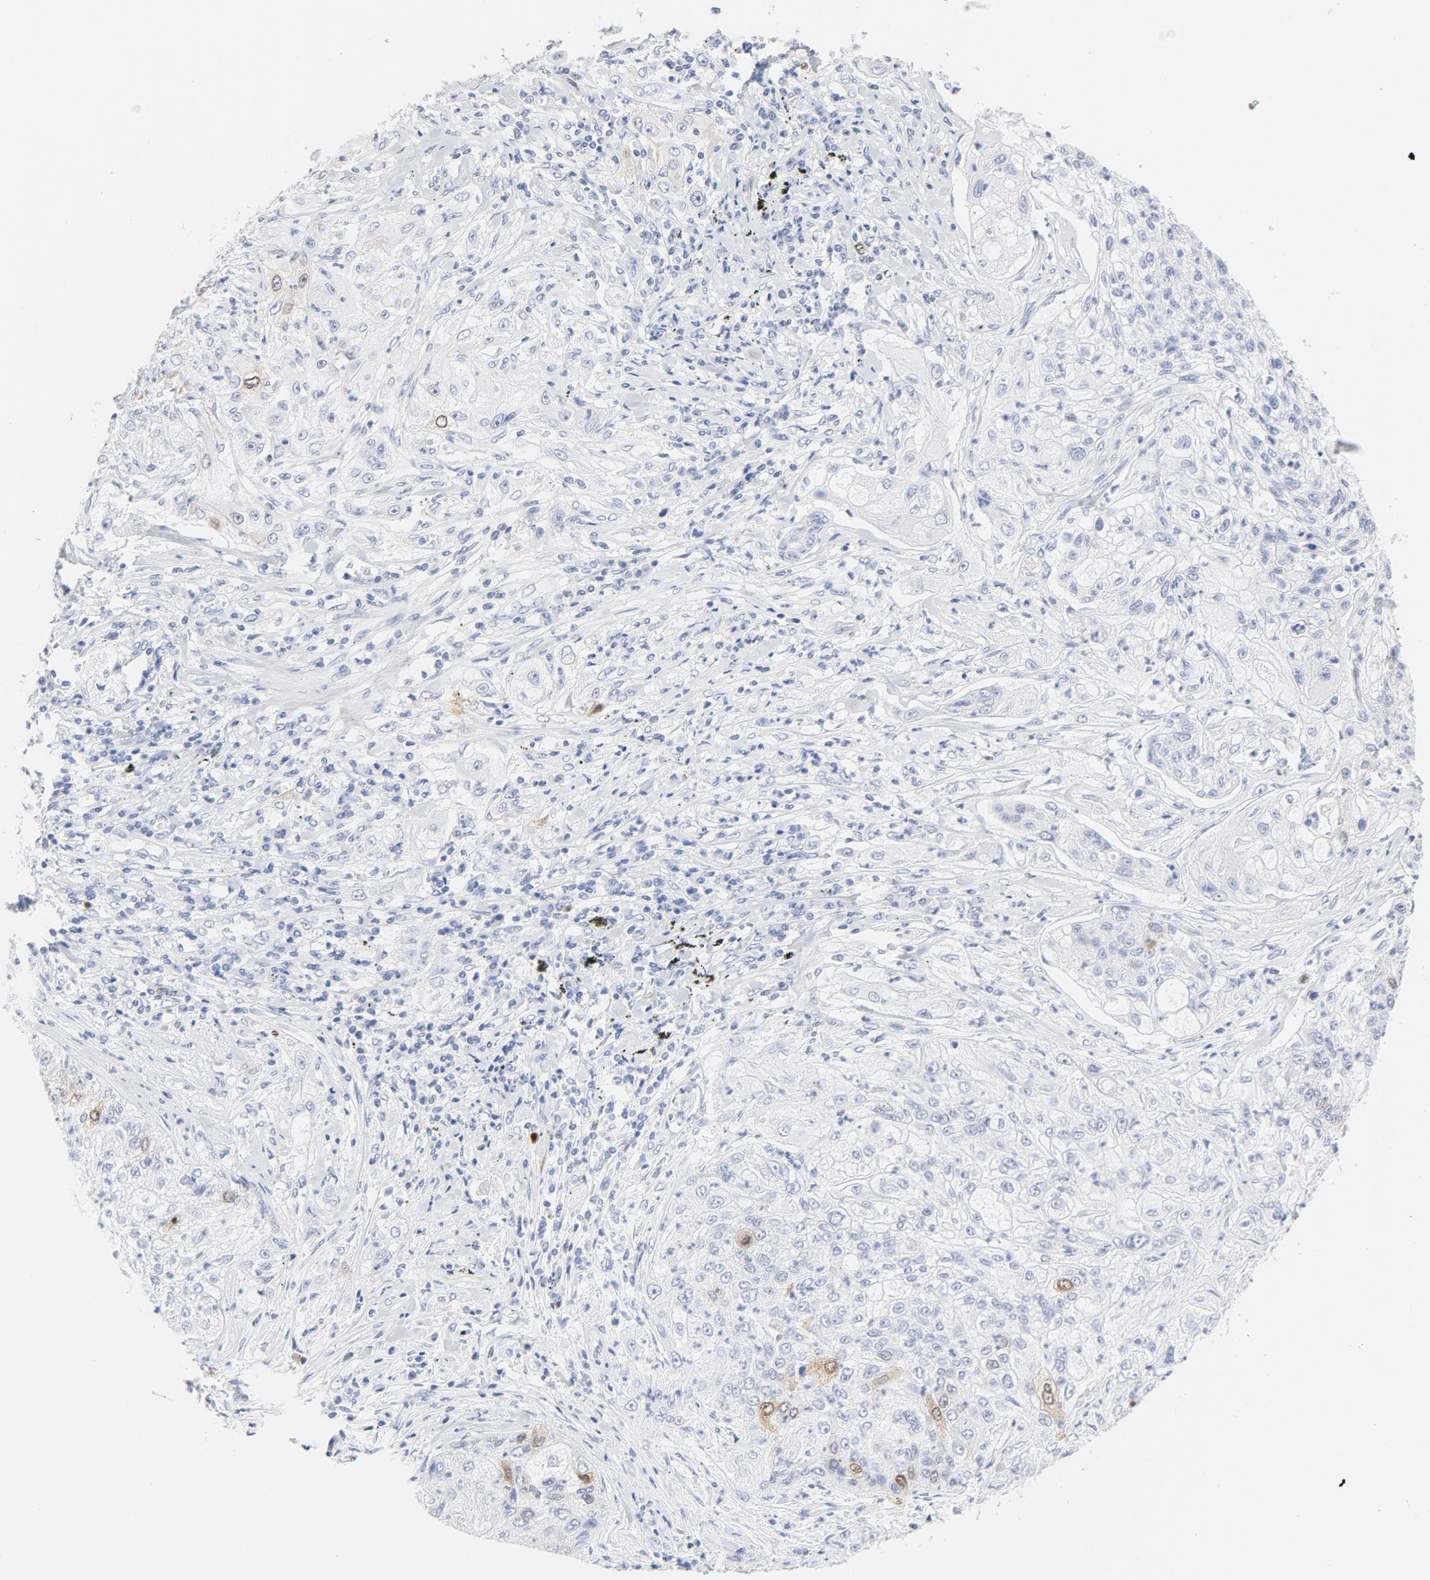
{"staining": {"intensity": "strong", "quantity": "<25%", "location": "cytoplasmic/membranous,nuclear"}, "tissue": "lung cancer", "cell_type": "Tumor cells", "image_type": "cancer", "snomed": [{"axis": "morphology", "description": "Inflammation, NOS"}, {"axis": "morphology", "description": "Squamous cell carcinoma, NOS"}, {"axis": "topography", "description": "Lymph node"}, {"axis": "topography", "description": "Soft tissue"}, {"axis": "topography", "description": "Lung"}], "caption": "This histopathology image displays lung cancer stained with IHC to label a protein in brown. The cytoplasmic/membranous and nuclear of tumor cells show strong positivity for the protein. Nuclei are counter-stained blue.", "gene": "CDC20", "patient": {"sex": "male", "age": 66}}